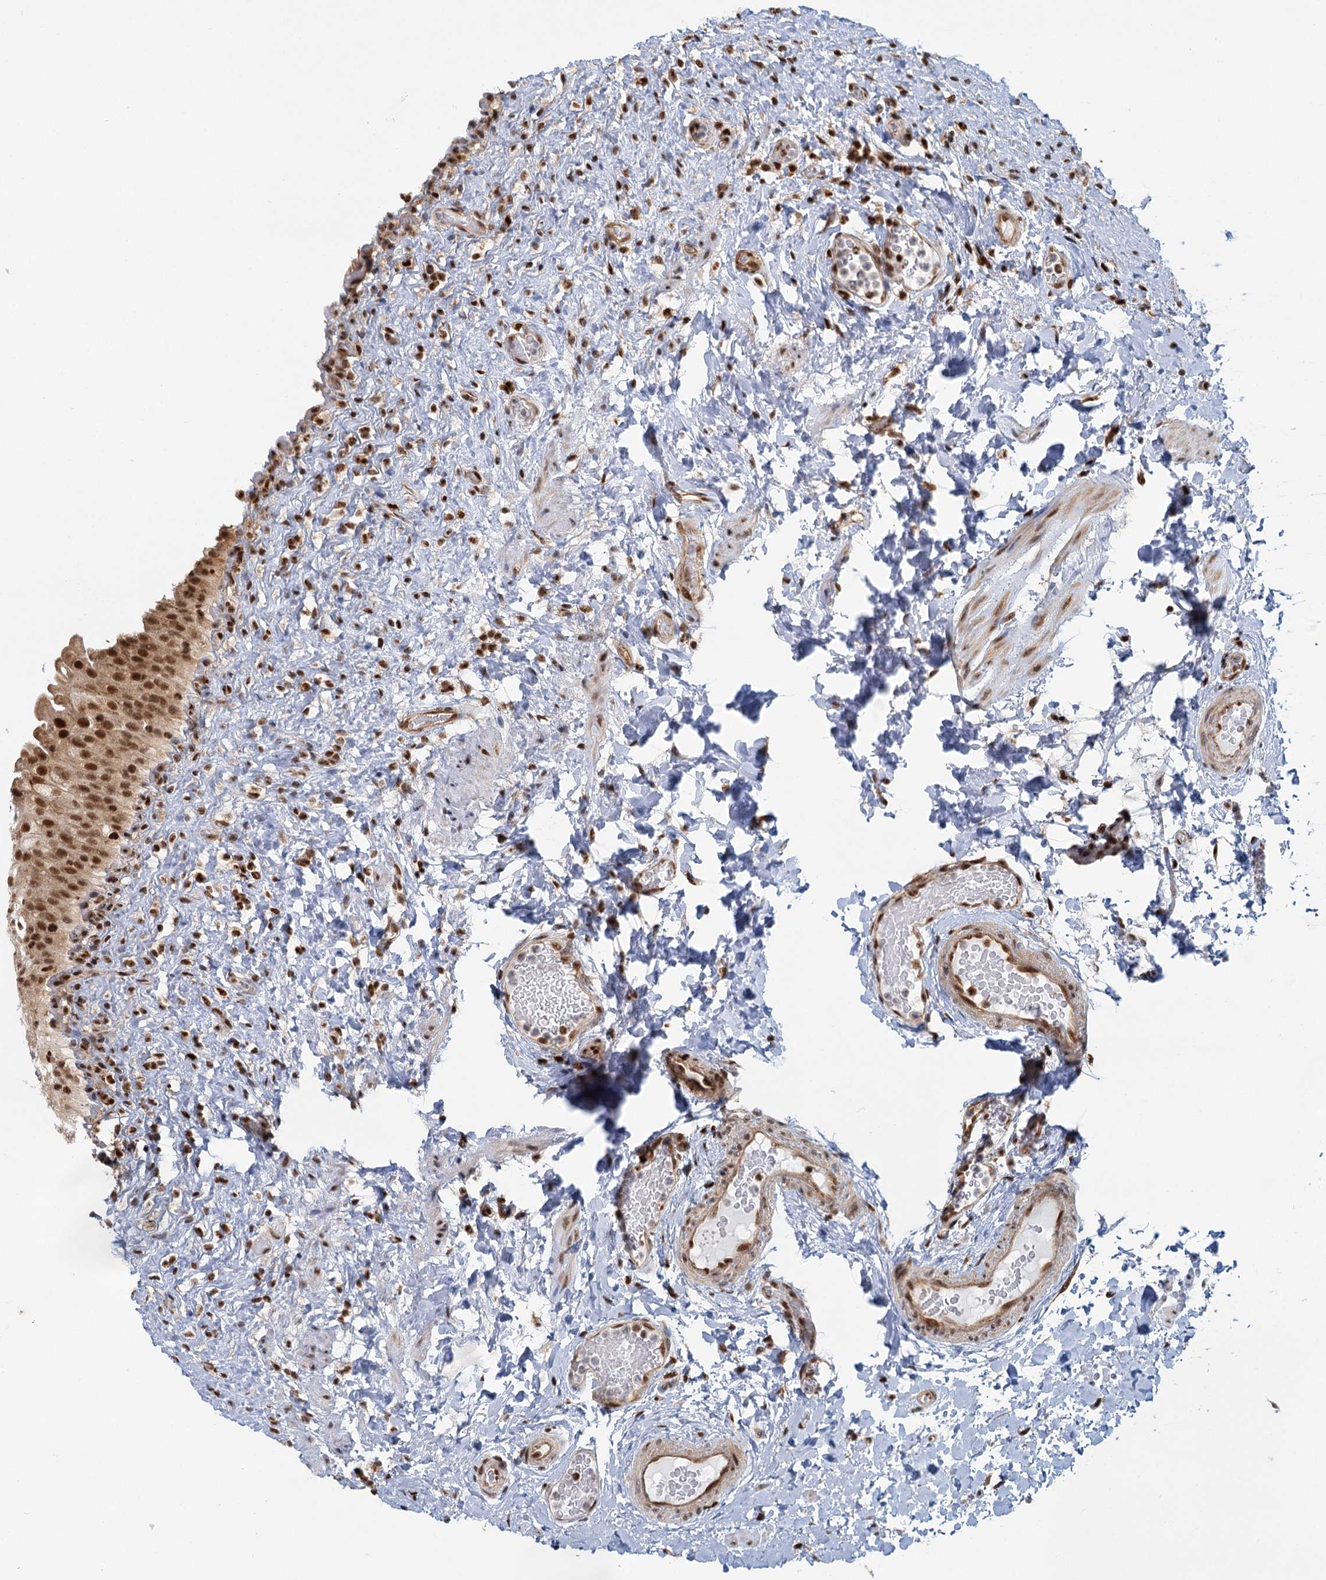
{"staining": {"intensity": "strong", "quantity": ">75%", "location": "cytoplasmic/membranous,nuclear"}, "tissue": "urinary bladder", "cell_type": "Urothelial cells", "image_type": "normal", "snomed": [{"axis": "morphology", "description": "Normal tissue, NOS"}, {"axis": "topography", "description": "Urinary bladder"}], "caption": "Strong cytoplasmic/membranous,nuclear staining for a protein is present in approximately >75% of urothelial cells of normal urinary bladder using immunohistochemistry (IHC).", "gene": "GPATCH11", "patient": {"sex": "female", "age": 27}}